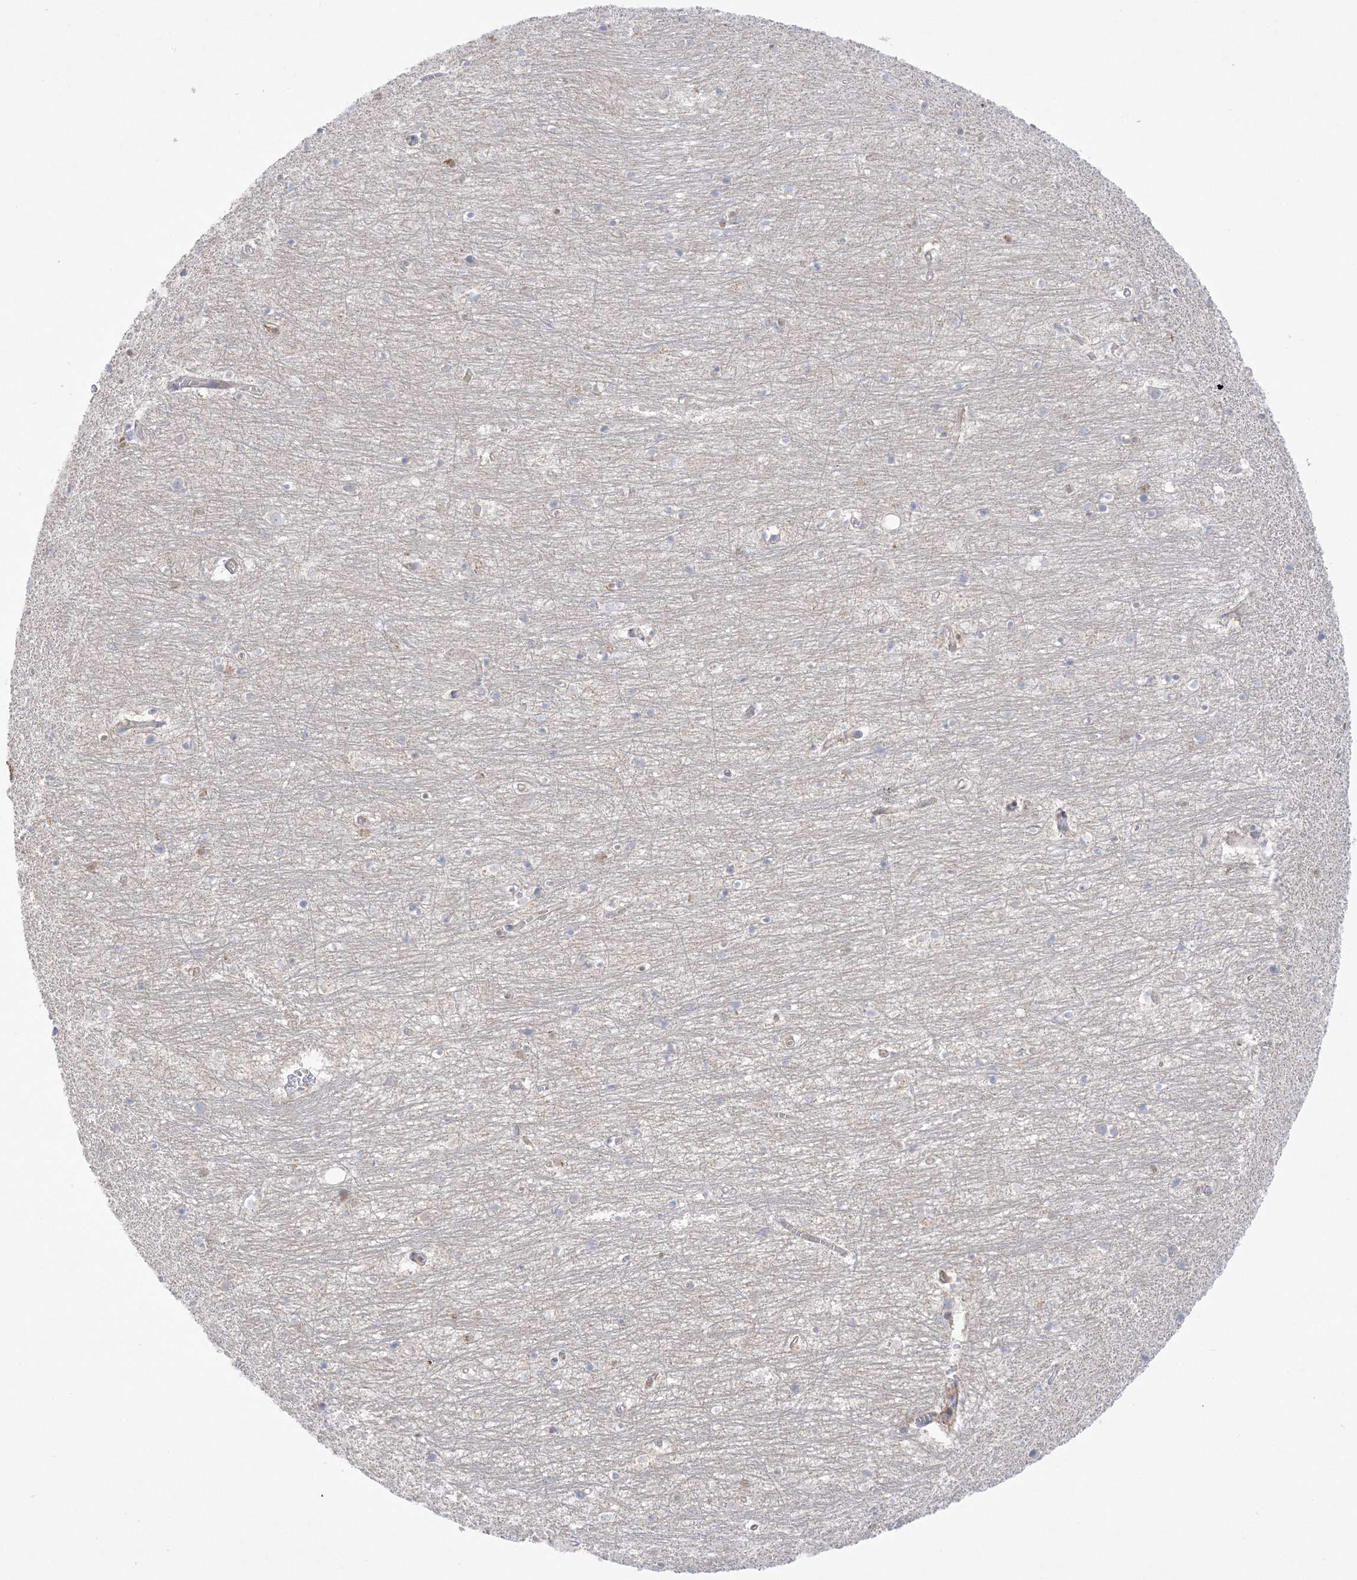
{"staining": {"intensity": "negative", "quantity": "none", "location": "none"}, "tissue": "hippocampus", "cell_type": "Glial cells", "image_type": "normal", "snomed": [{"axis": "morphology", "description": "Normal tissue, NOS"}, {"axis": "topography", "description": "Hippocampus"}], "caption": "Photomicrograph shows no significant protein expression in glial cells of benign hippocampus. (Brightfield microscopy of DAB immunohistochemistry at high magnification).", "gene": "ARHGAP30", "patient": {"sex": "female", "age": 64}}